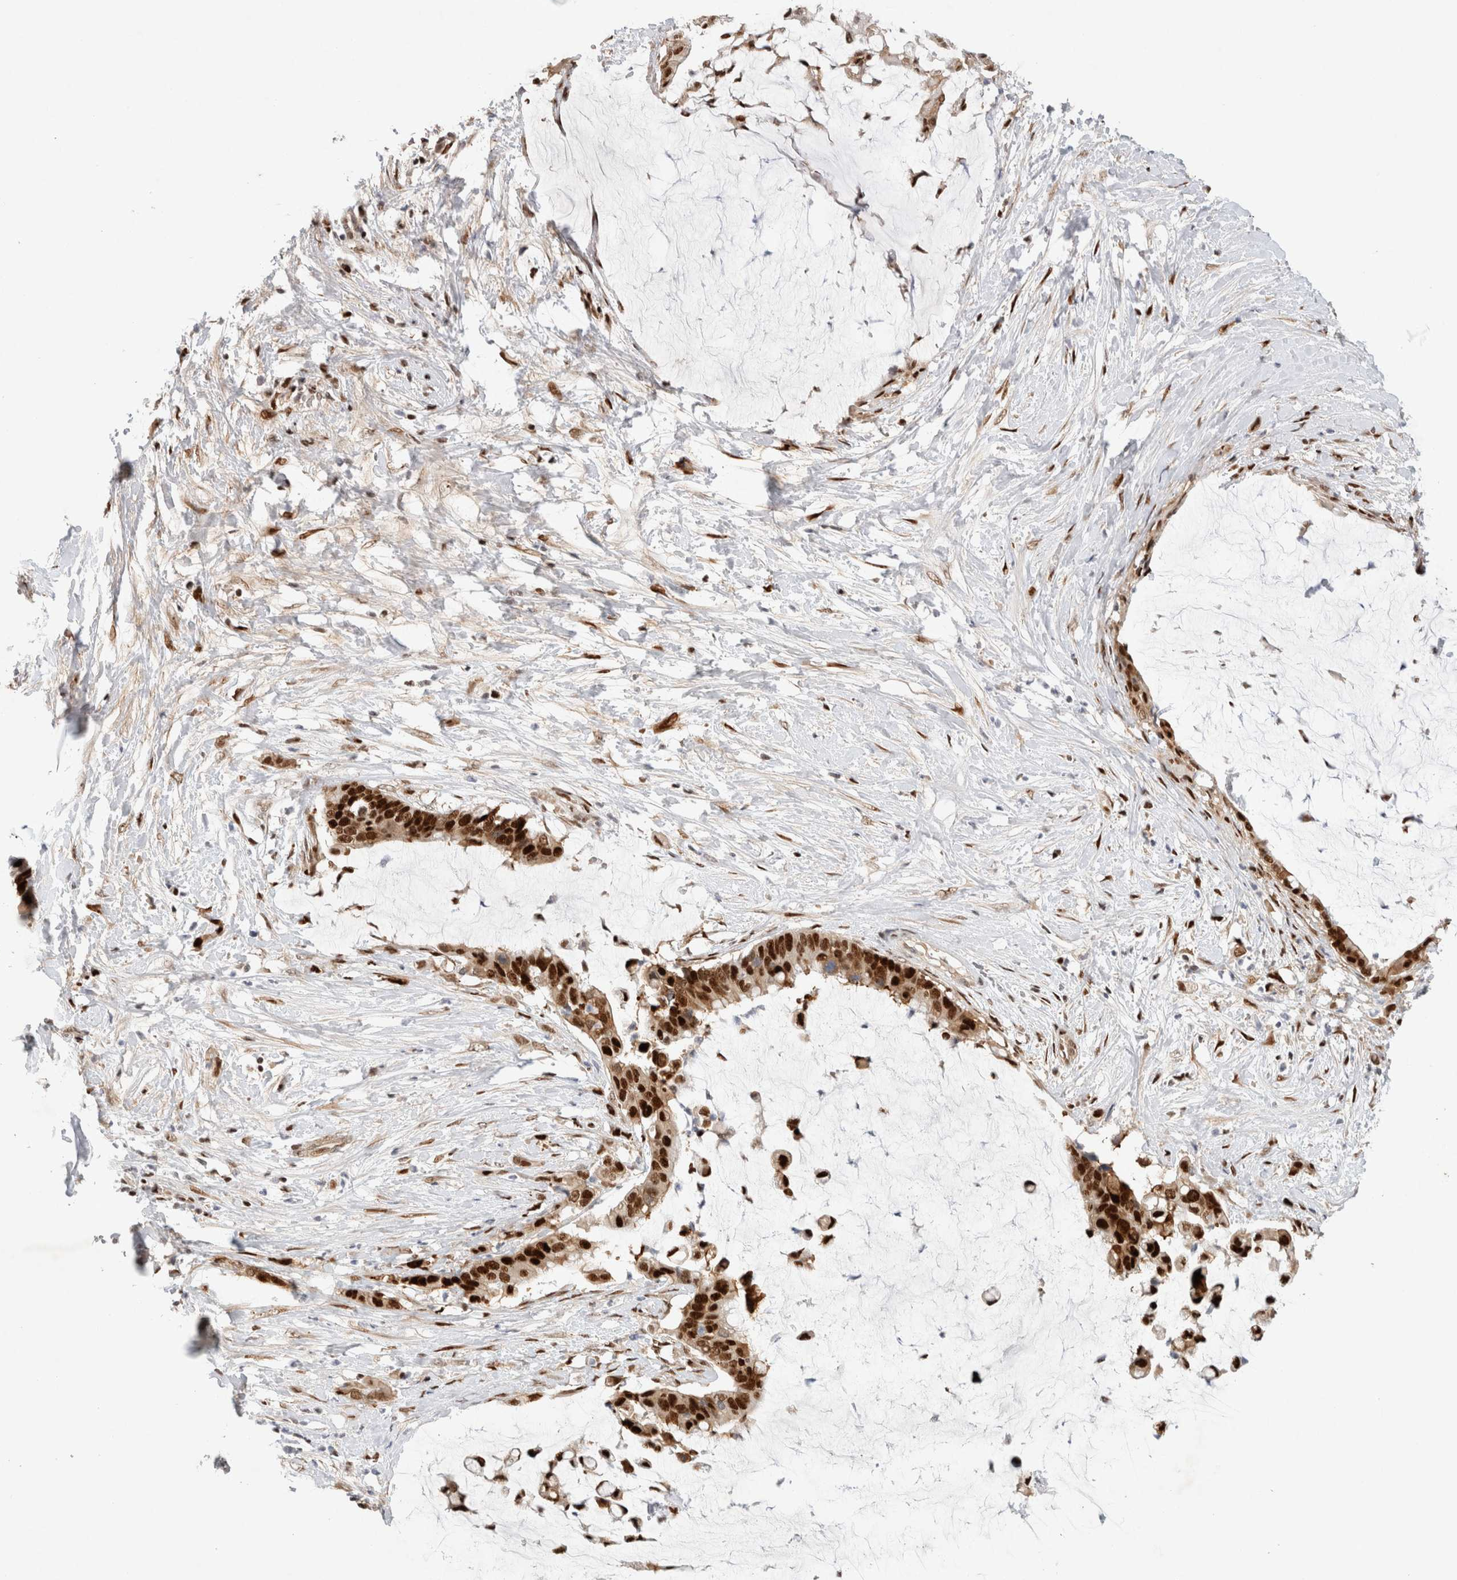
{"staining": {"intensity": "strong", "quantity": ">75%", "location": "nuclear"}, "tissue": "pancreatic cancer", "cell_type": "Tumor cells", "image_type": "cancer", "snomed": [{"axis": "morphology", "description": "Adenocarcinoma, NOS"}, {"axis": "topography", "description": "Pancreas"}], "caption": "Tumor cells show high levels of strong nuclear staining in approximately >75% of cells in human pancreatic cancer (adenocarcinoma).", "gene": "TCF4", "patient": {"sex": "male", "age": 41}}